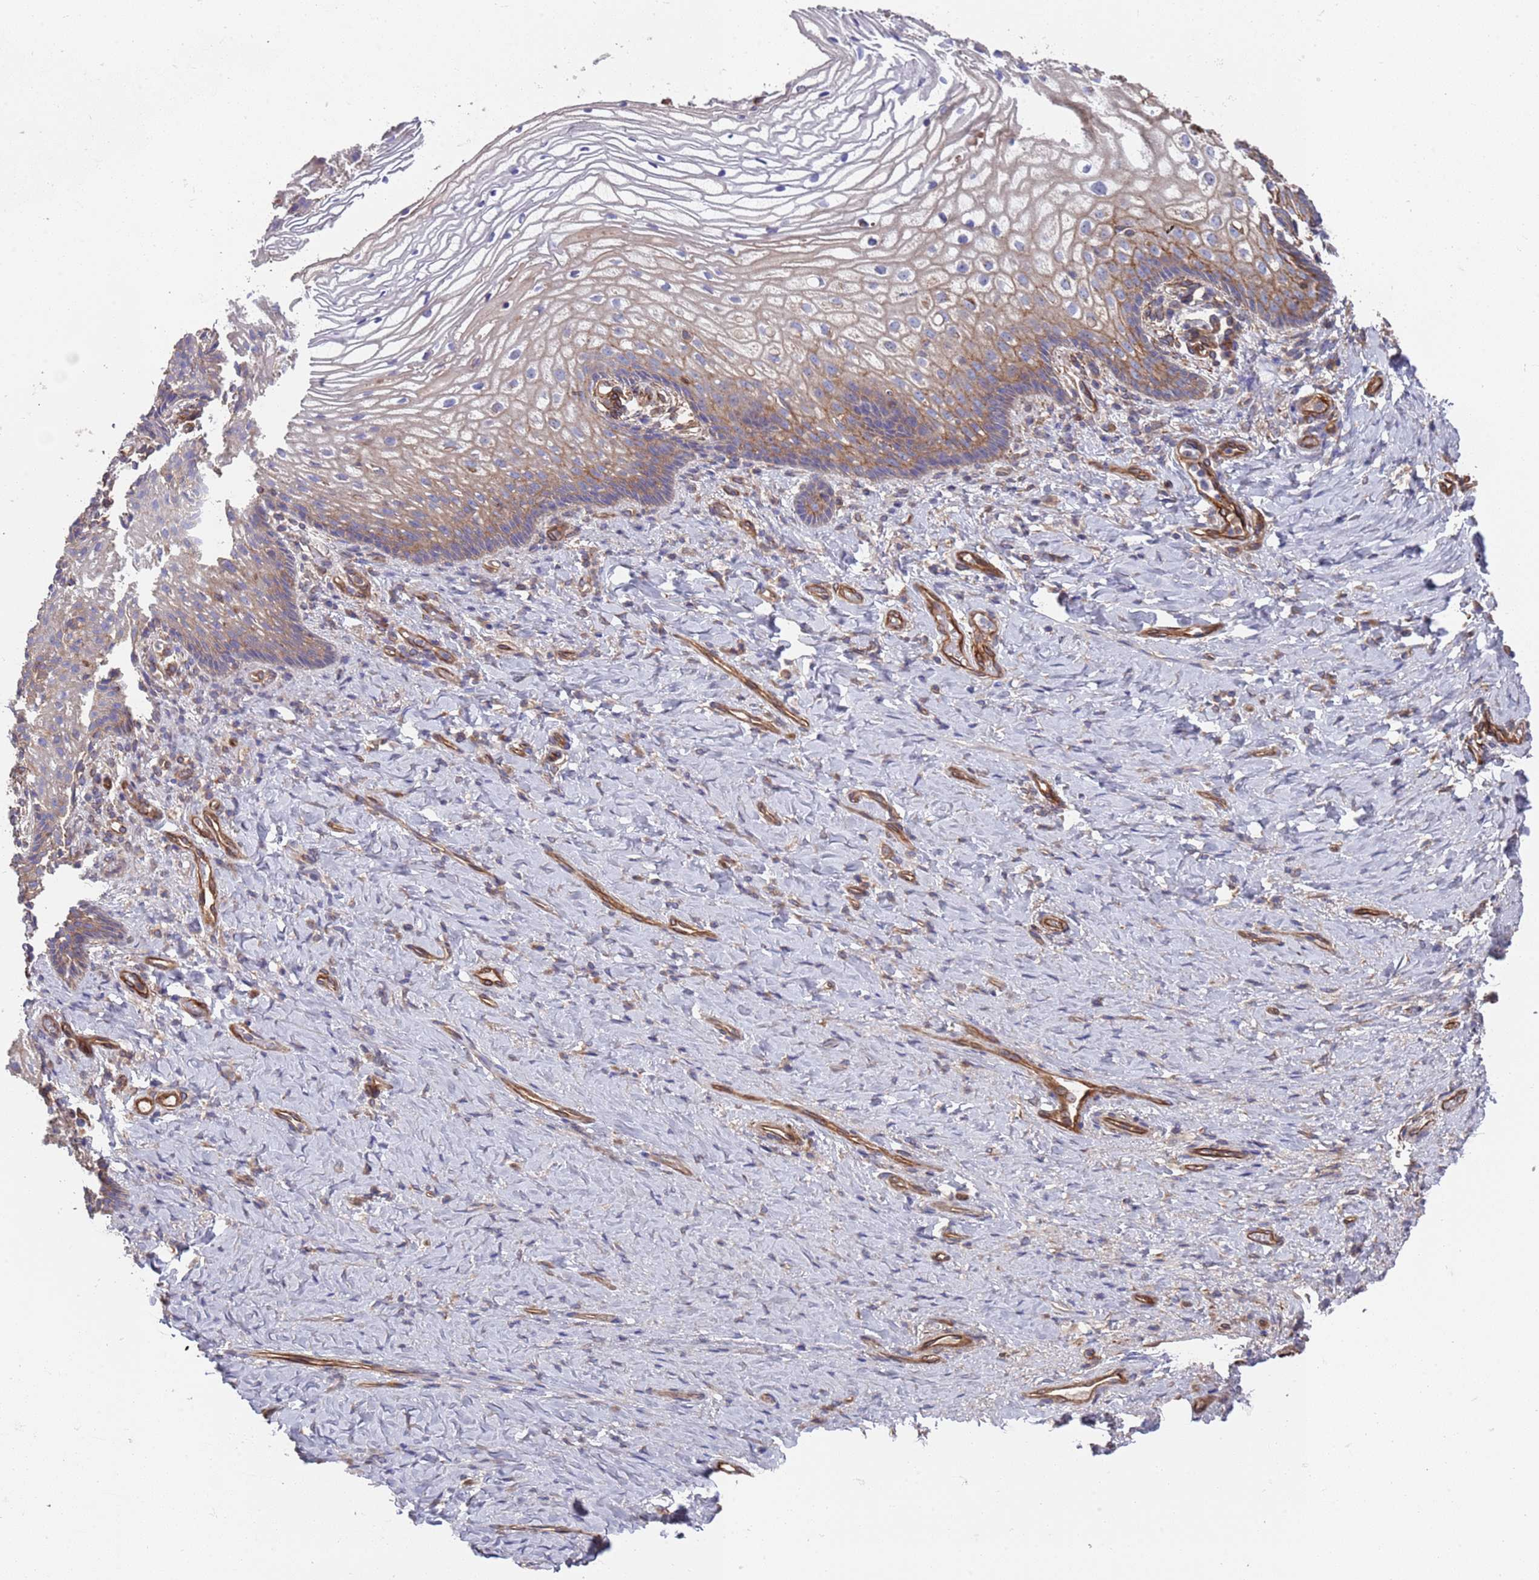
{"staining": {"intensity": "weak", "quantity": "25%-75%", "location": "cytoplasmic/membranous"}, "tissue": "vagina", "cell_type": "Squamous epithelial cells", "image_type": "normal", "snomed": [{"axis": "morphology", "description": "Normal tissue, NOS"}, {"axis": "topography", "description": "Vagina"}], "caption": "DAB immunohistochemical staining of unremarkable human vagina shows weak cytoplasmic/membranous protein staining in about 25%-75% of squamous epithelial cells.", "gene": "JAKMIP2", "patient": {"sex": "female", "age": 60}}